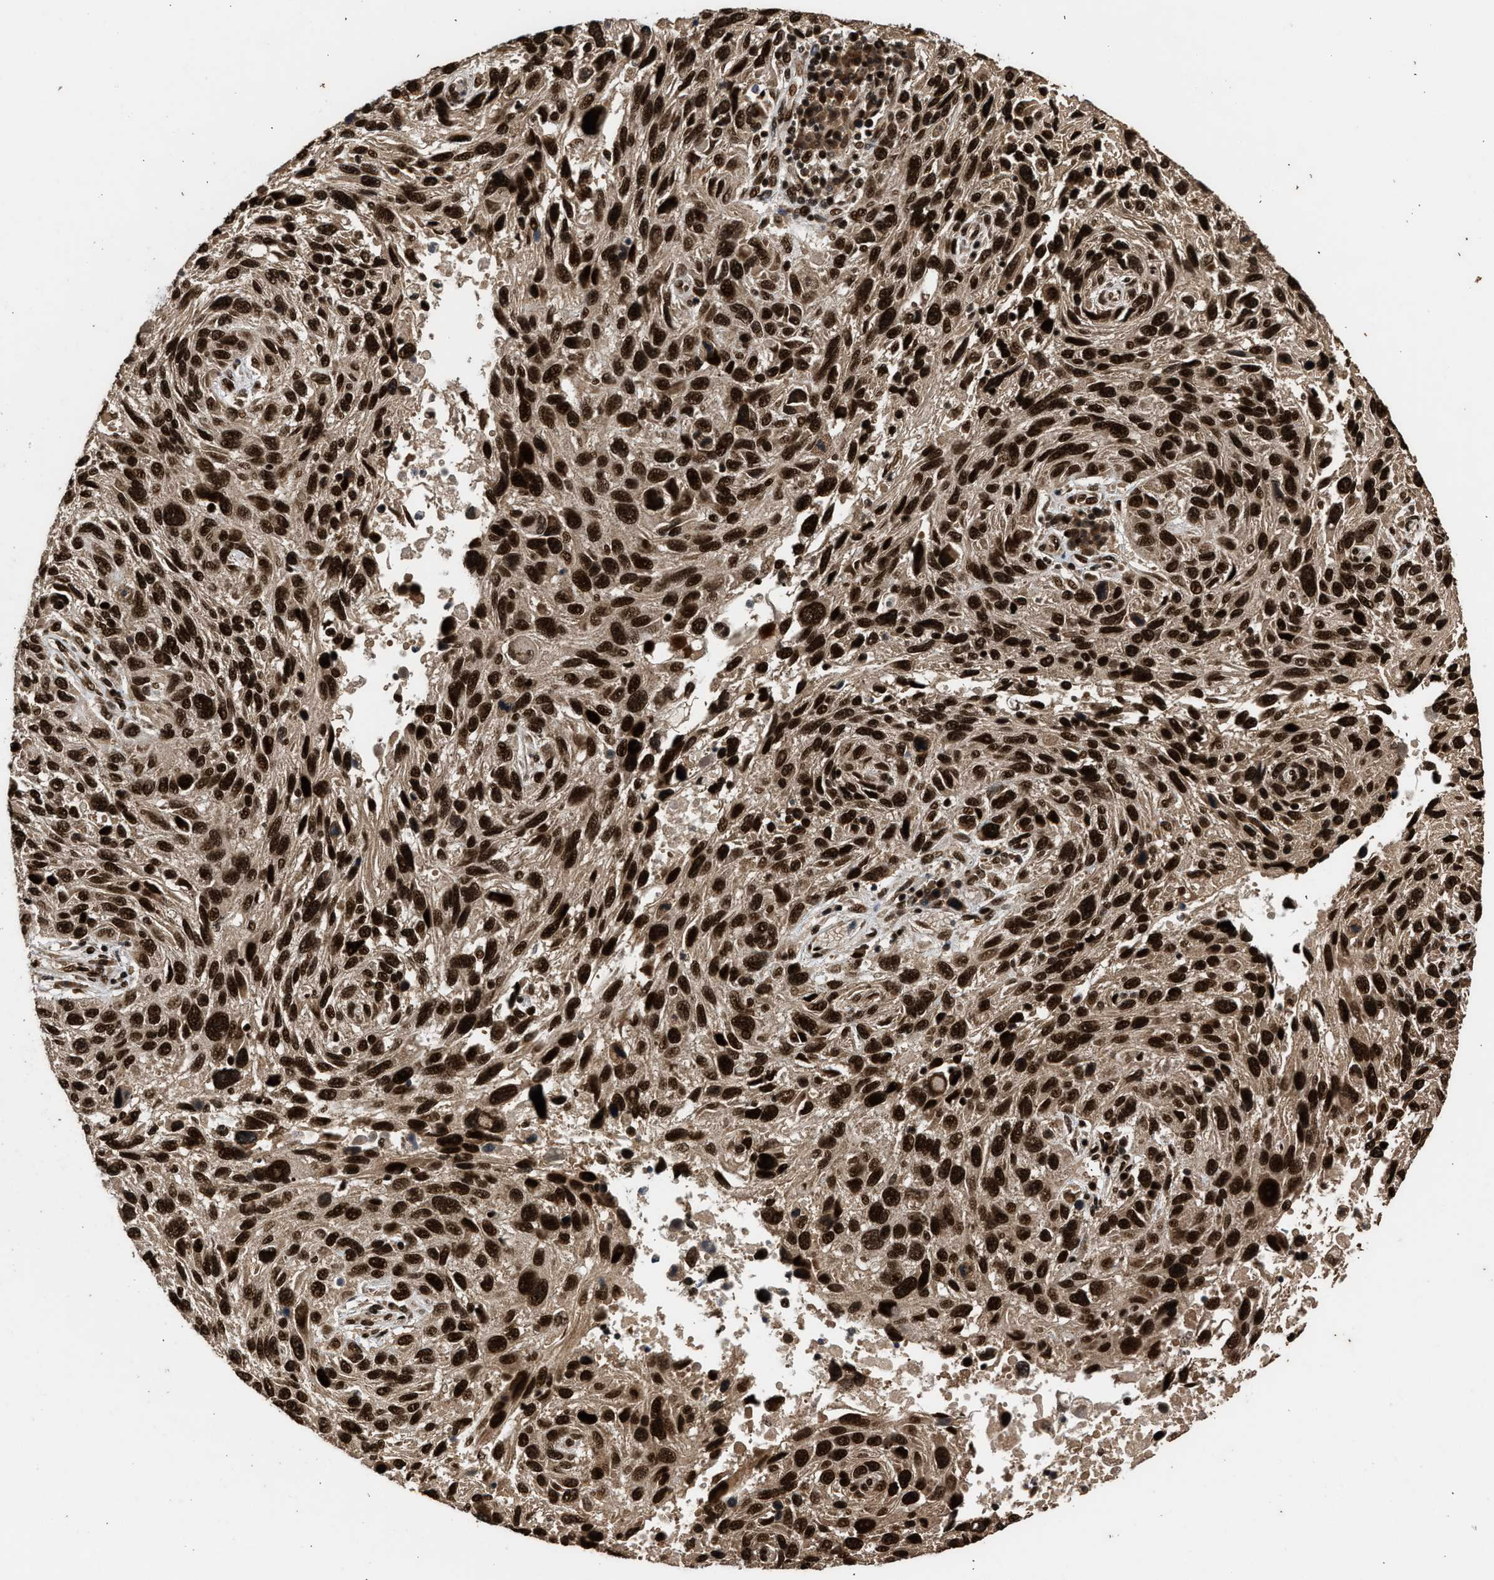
{"staining": {"intensity": "strong", "quantity": ">75%", "location": "nuclear"}, "tissue": "melanoma", "cell_type": "Tumor cells", "image_type": "cancer", "snomed": [{"axis": "morphology", "description": "Malignant melanoma, NOS"}, {"axis": "topography", "description": "Skin"}], "caption": "Immunohistochemical staining of malignant melanoma shows high levels of strong nuclear protein expression in about >75% of tumor cells.", "gene": "PPP4R3B", "patient": {"sex": "male", "age": 53}}